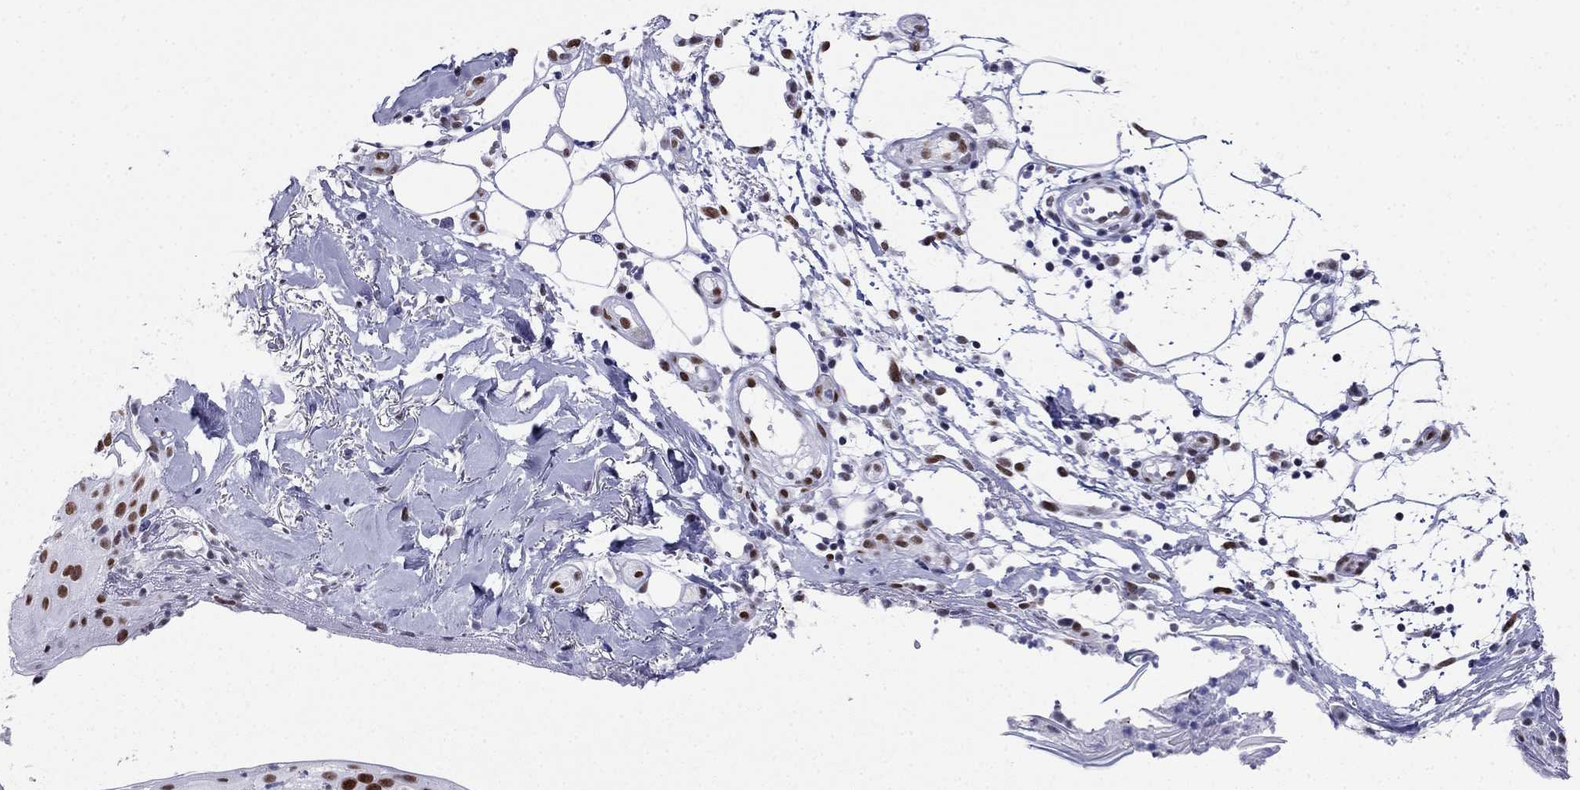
{"staining": {"intensity": "strong", "quantity": ">75%", "location": "nuclear"}, "tissue": "skin cancer", "cell_type": "Tumor cells", "image_type": "cancer", "snomed": [{"axis": "morphology", "description": "Squamous cell carcinoma, NOS"}, {"axis": "topography", "description": "Skin"}], "caption": "Human skin cancer (squamous cell carcinoma) stained with a protein marker exhibits strong staining in tumor cells.", "gene": "PPM1G", "patient": {"sex": "male", "age": 71}}